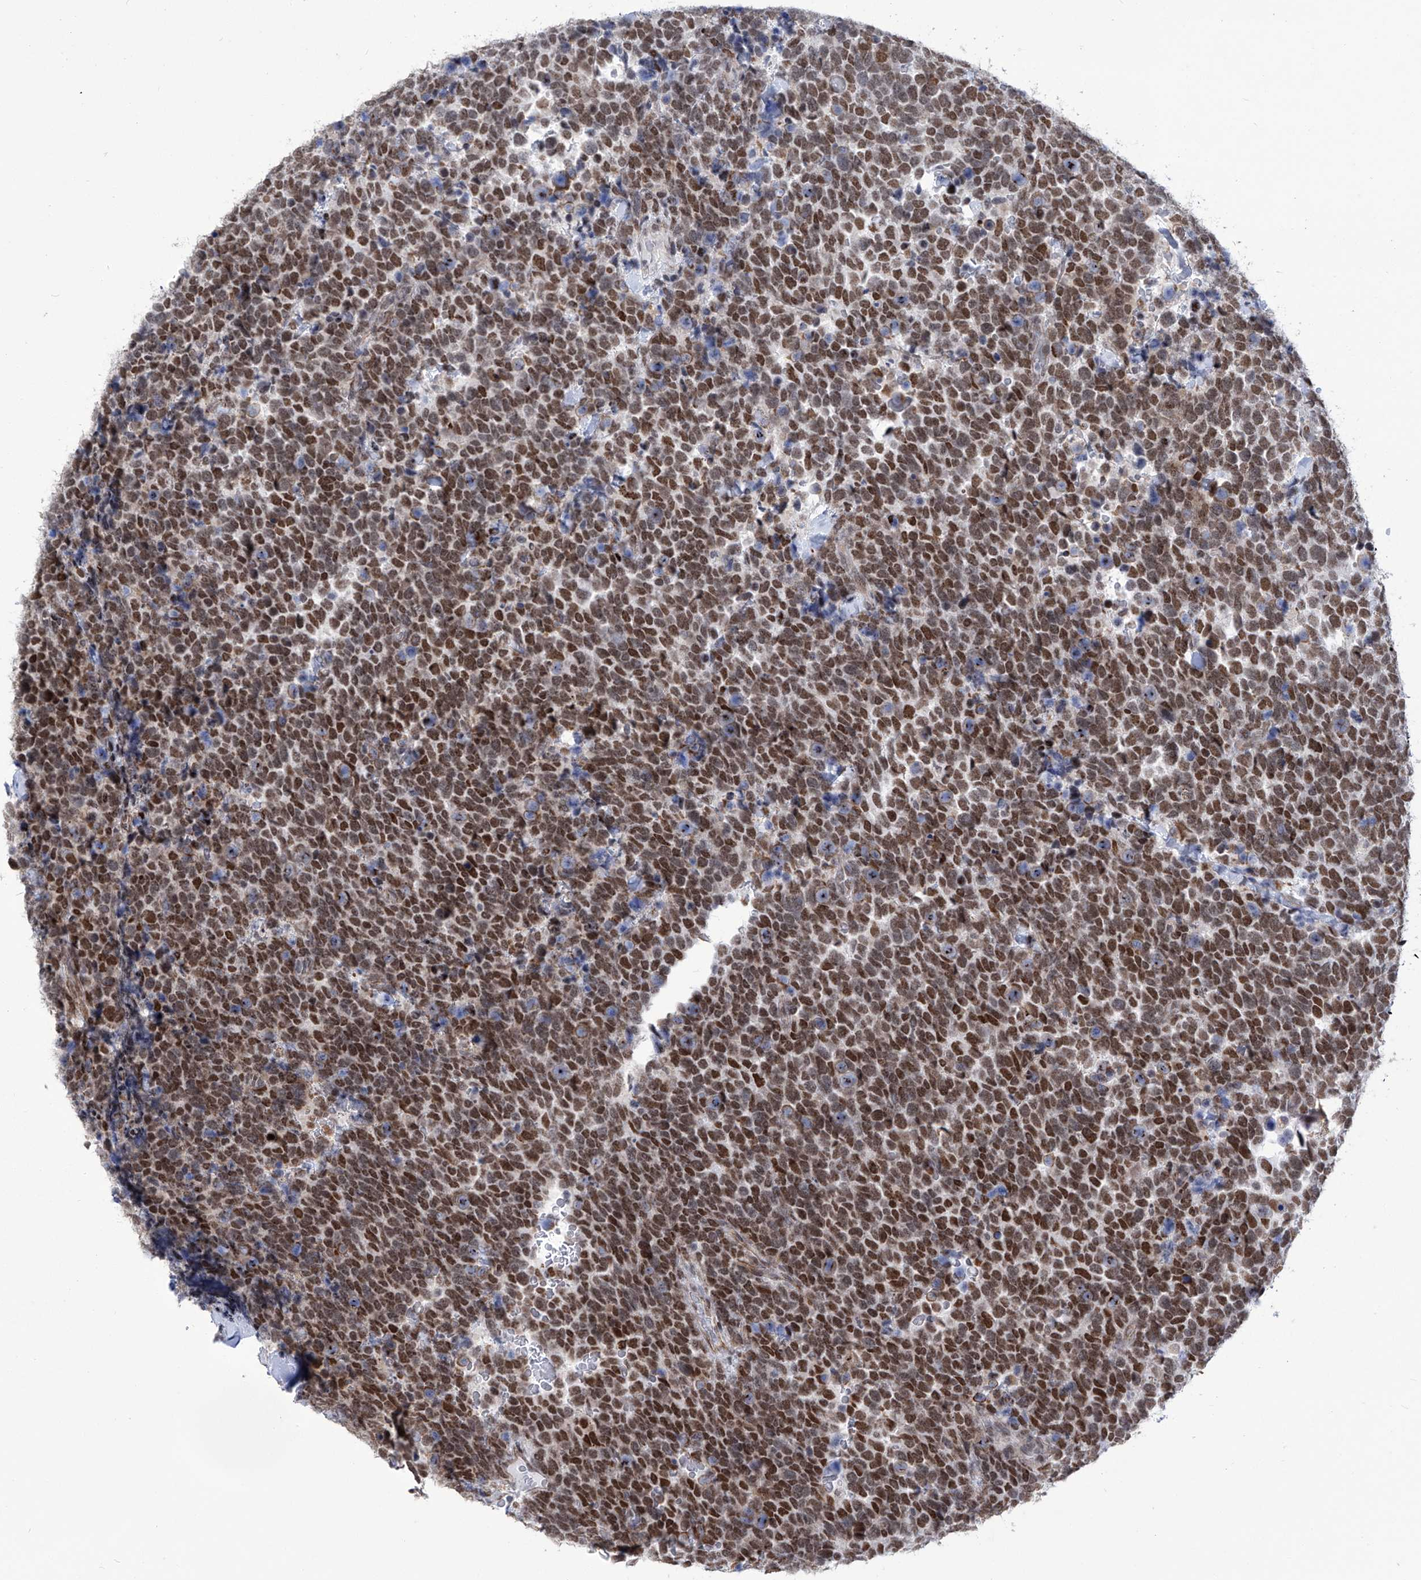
{"staining": {"intensity": "moderate", "quantity": ">75%", "location": "nuclear"}, "tissue": "urothelial cancer", "cell_type": "Tumor cells", "image_type": "cancer", "snomed": [{"axis": "morphology", "description": "Urothelial carcinoma, High grade"}, {"axis": "topography", "description": "Urinary bladder"}], "caption": "This photomicrograph reveals urothelial cancer stained with immunohistochemistry (IHC) to label a protein in brown. The nuclear of tumor cells show moderate positivity for the protein. Nuclei are counter-stained blue.", "gene": "CEP290", "patient": {"sex": "female", "age": 82}}